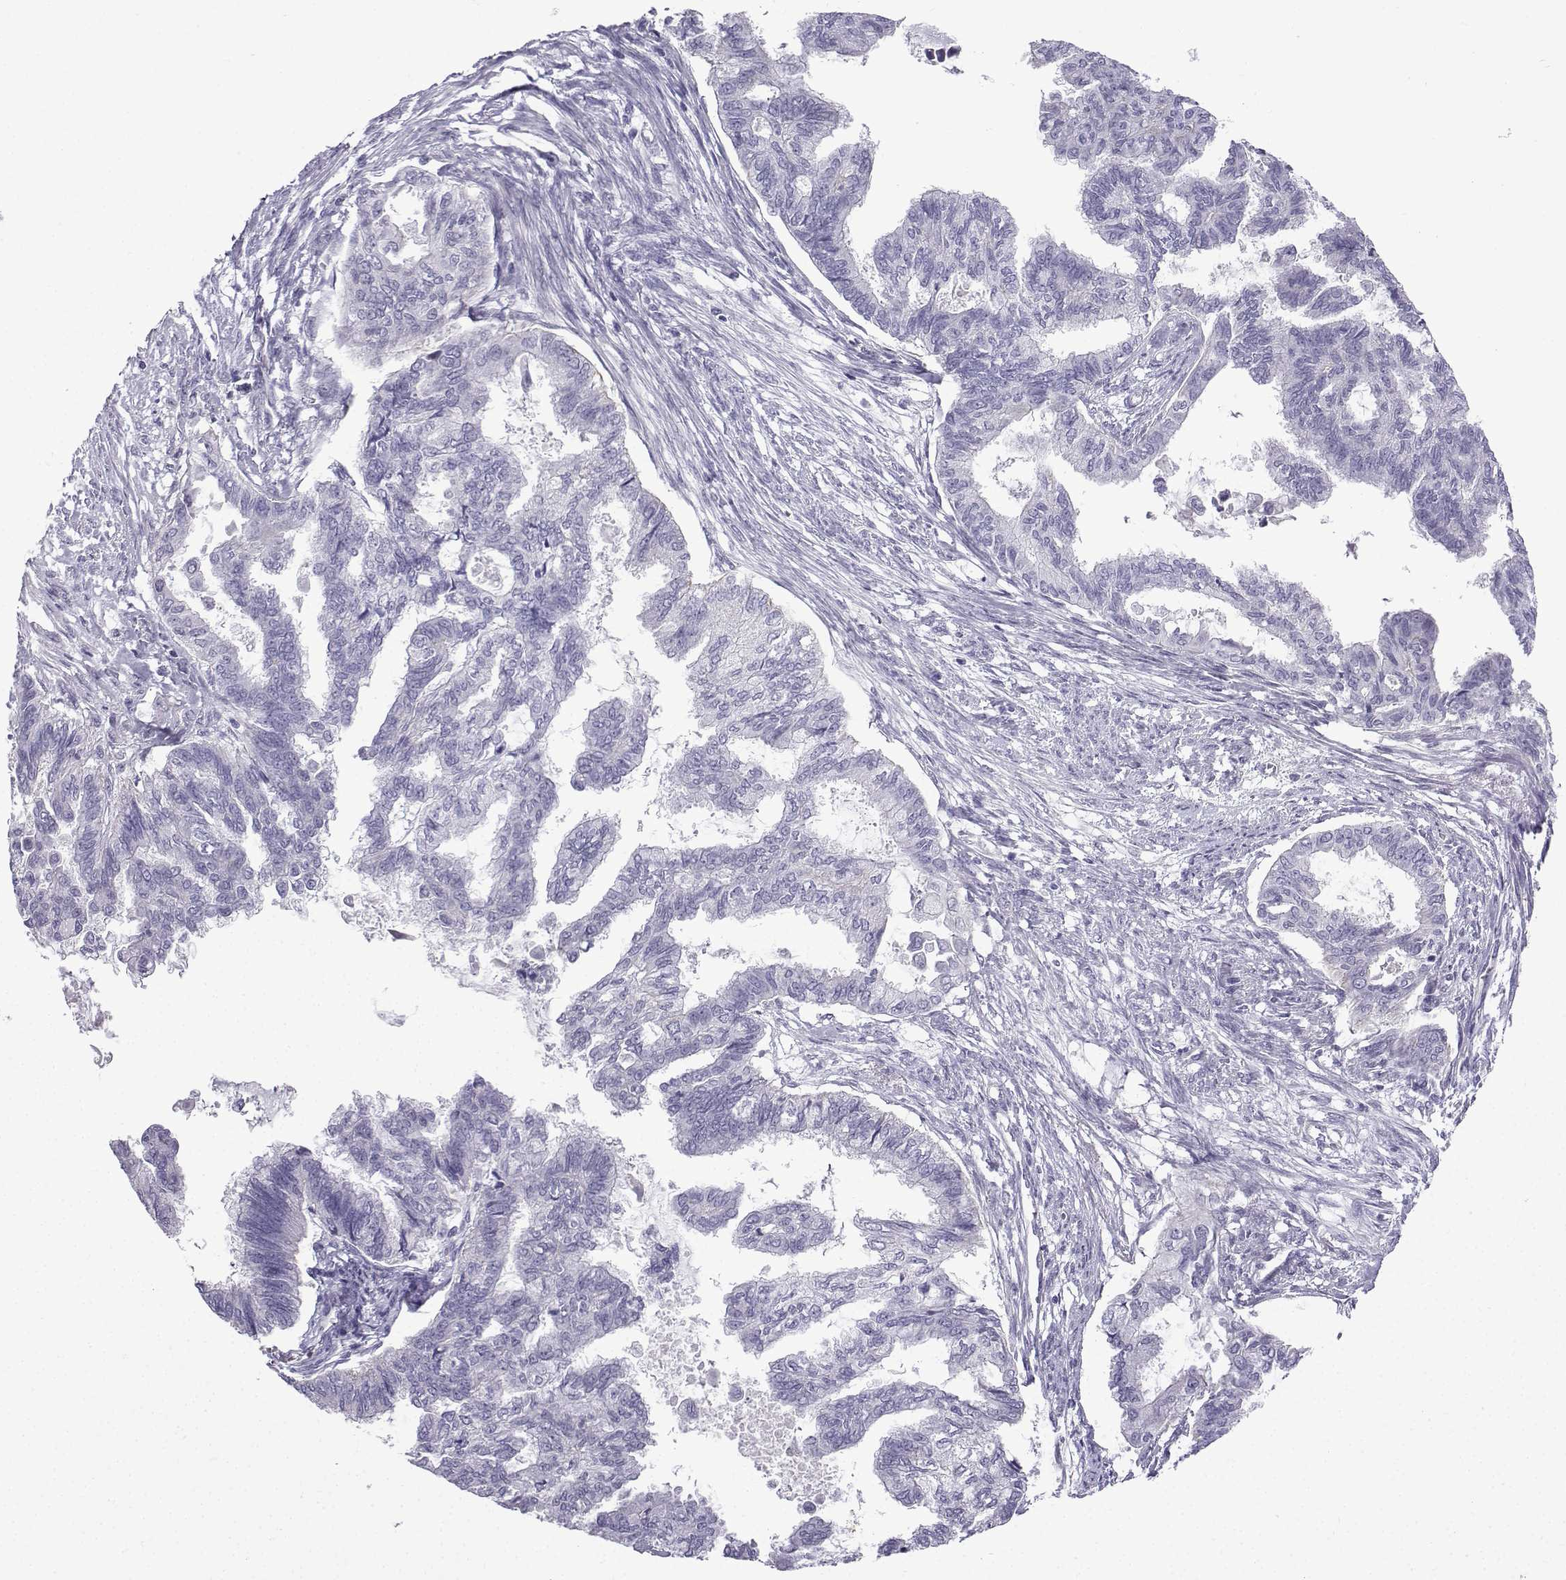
{"staining": {"intensity": "negative", "quantity": "none", "location": "none"}, "tissue": "endometrial cancer", "cell_type": "Tumor cells", "image_type": "cancer", "snomed": [{"axis": "morphology", "description": "Adenocarcinoma, NOS"}, {"axis": "topography", "description": "Endometrium"}], "caption": "Immunohistochemical staining of human adenocarcinoma (endometrial) demonstrates no significant staining in tumor cells.", "gene": "CFAP53", "patient": {"sex": "female", "age": 86}}